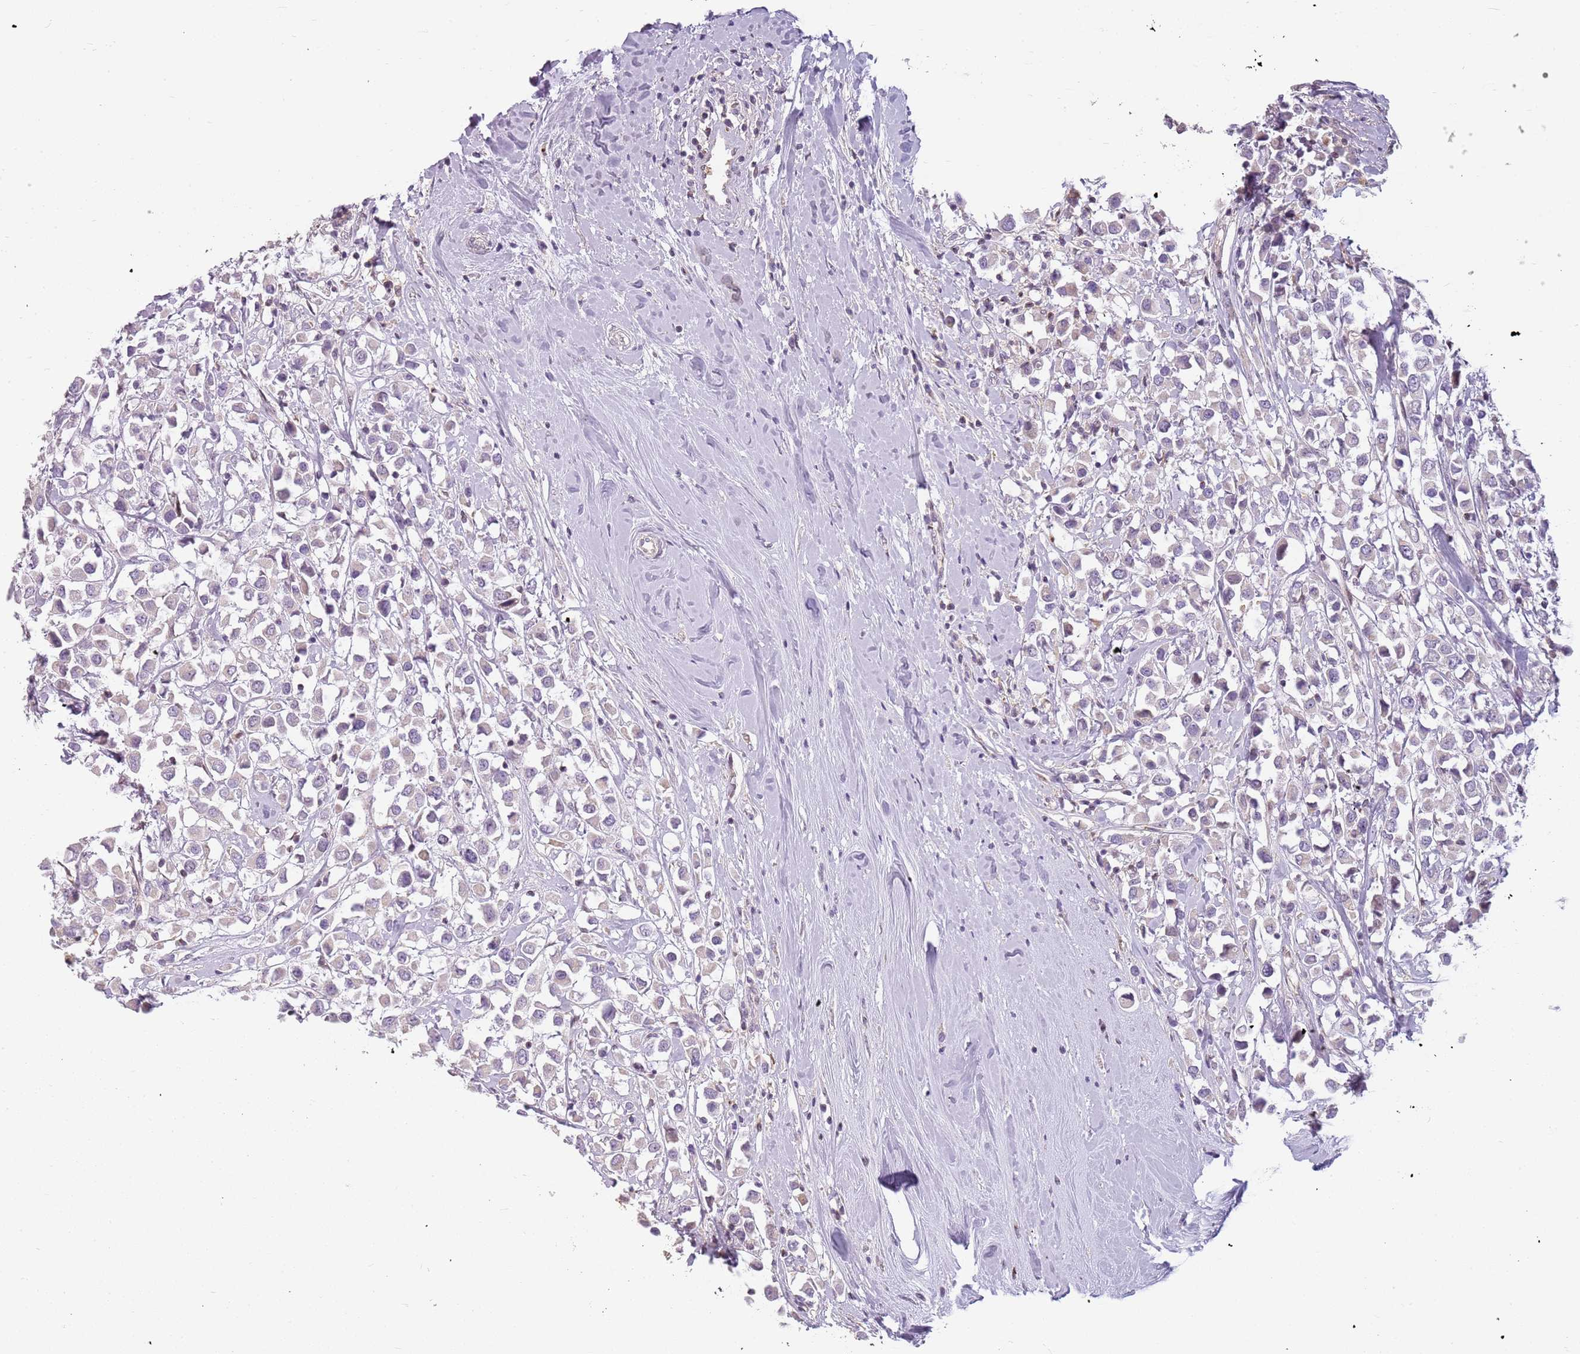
{"staining": {"intensity": "negative", "quantity": "none", "location": "none"}, "tissue": "breast cancer", "cell_type": "Tumor cells", "image_type": "cancer", "snomed": [{"axis": "morphology", "description": "Duct carcinoma"}, {"axis": "topography", "description": "Breast"}], "caption": "The image displays no staining of tumor cells in breast cancer (invasive ductal carcinoma).", "gene": "DEFB116", "patient": {"sex": "female", "age": 87}}